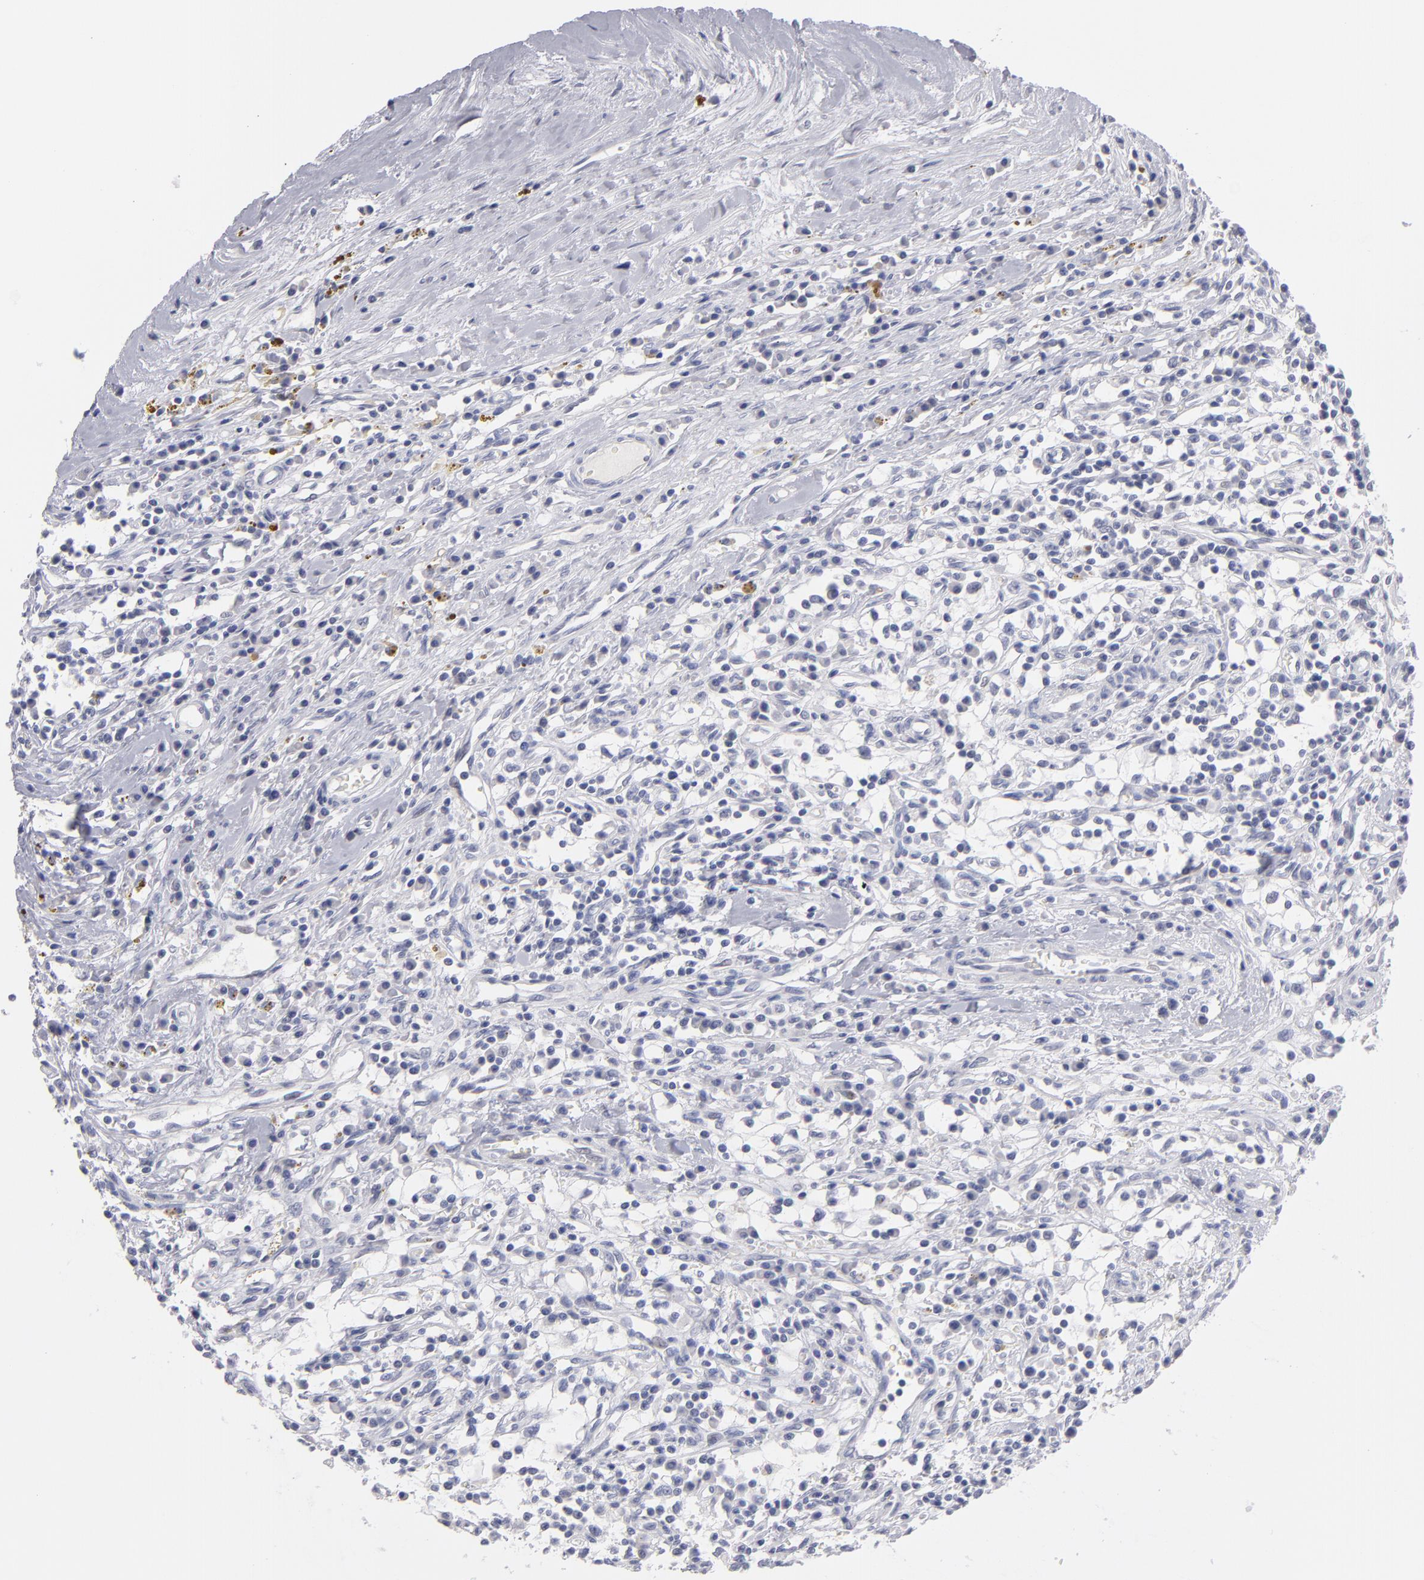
{"staining": {"intensity": "negative", "quantity": "none", "location": "none"}, "tissue": "renal cancer", "cell_type": "Tumor cells", "image_type": "cancer", "snomed": [{"axis": "morphology", "description": "Adenocarcinoma, NOS"}, {"axis": "topography", "description": "Kidney"}], "caption": "This histopathology image is of renal adenocarcinoma stained with immunohistochemistry to label a protein in brown with the nuclei are counter-stained blue. There is no positivity in tumor cells.", "gene": "TEX11", "patient": {"sex": "male", "age": 82}}